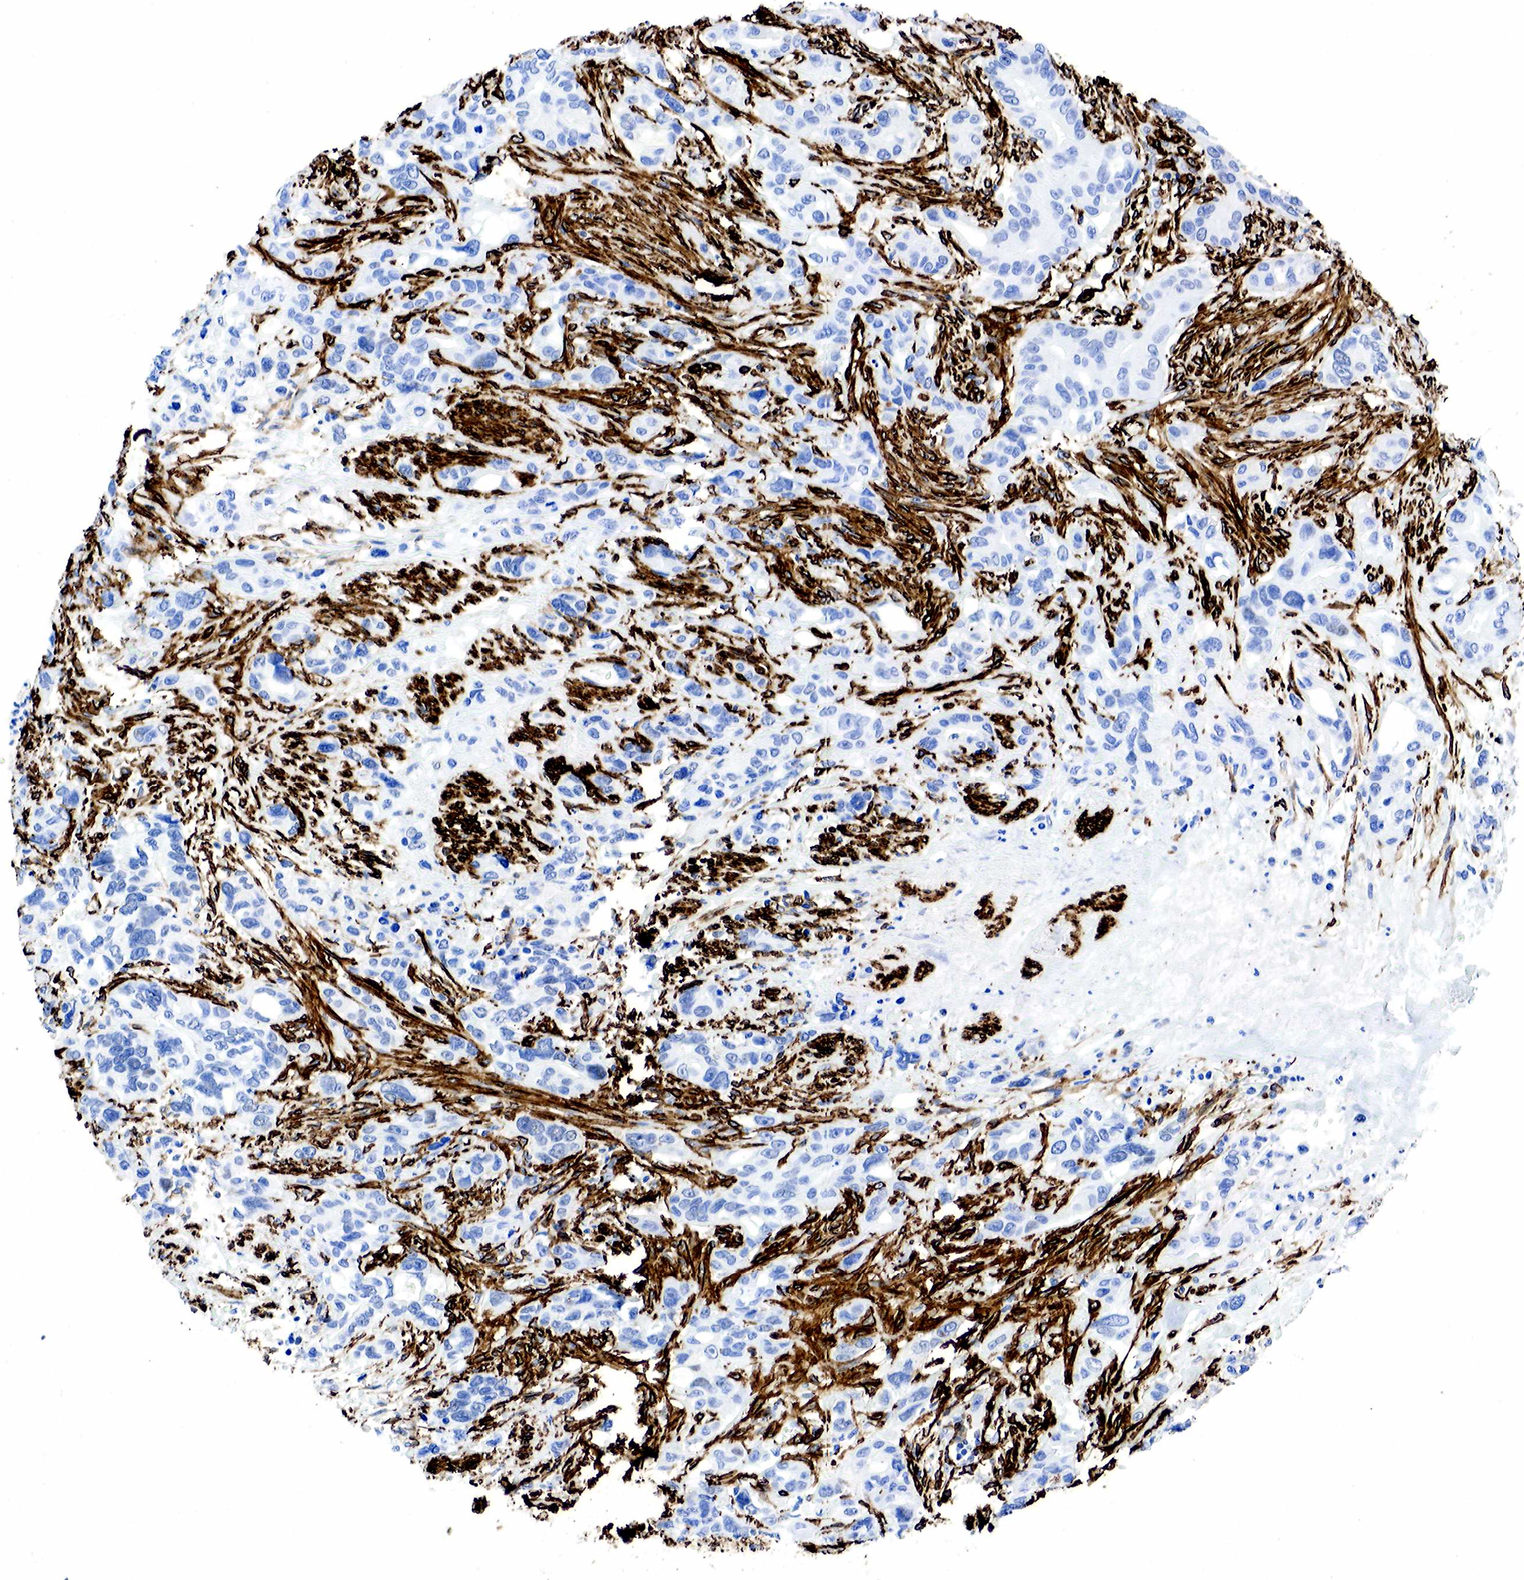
{"staining": {"intensity": "negative", "quantity": "none", "location": "none"}, "tissue": "stomach cancer", "cell_type": "Tumor cells", "image_type": "cancer", "snomed": [{"axis": "morphology", "description": "Adenocarcinoma, NOS"}, {"axis": "topography", "description": "Stomach, upper"}], "caption": "The photomicrograph demonstrates no staining of tumor cells in stomach cancer.", "gene": "ACTA2", "patient": {"sex": "male", "age": 47}}